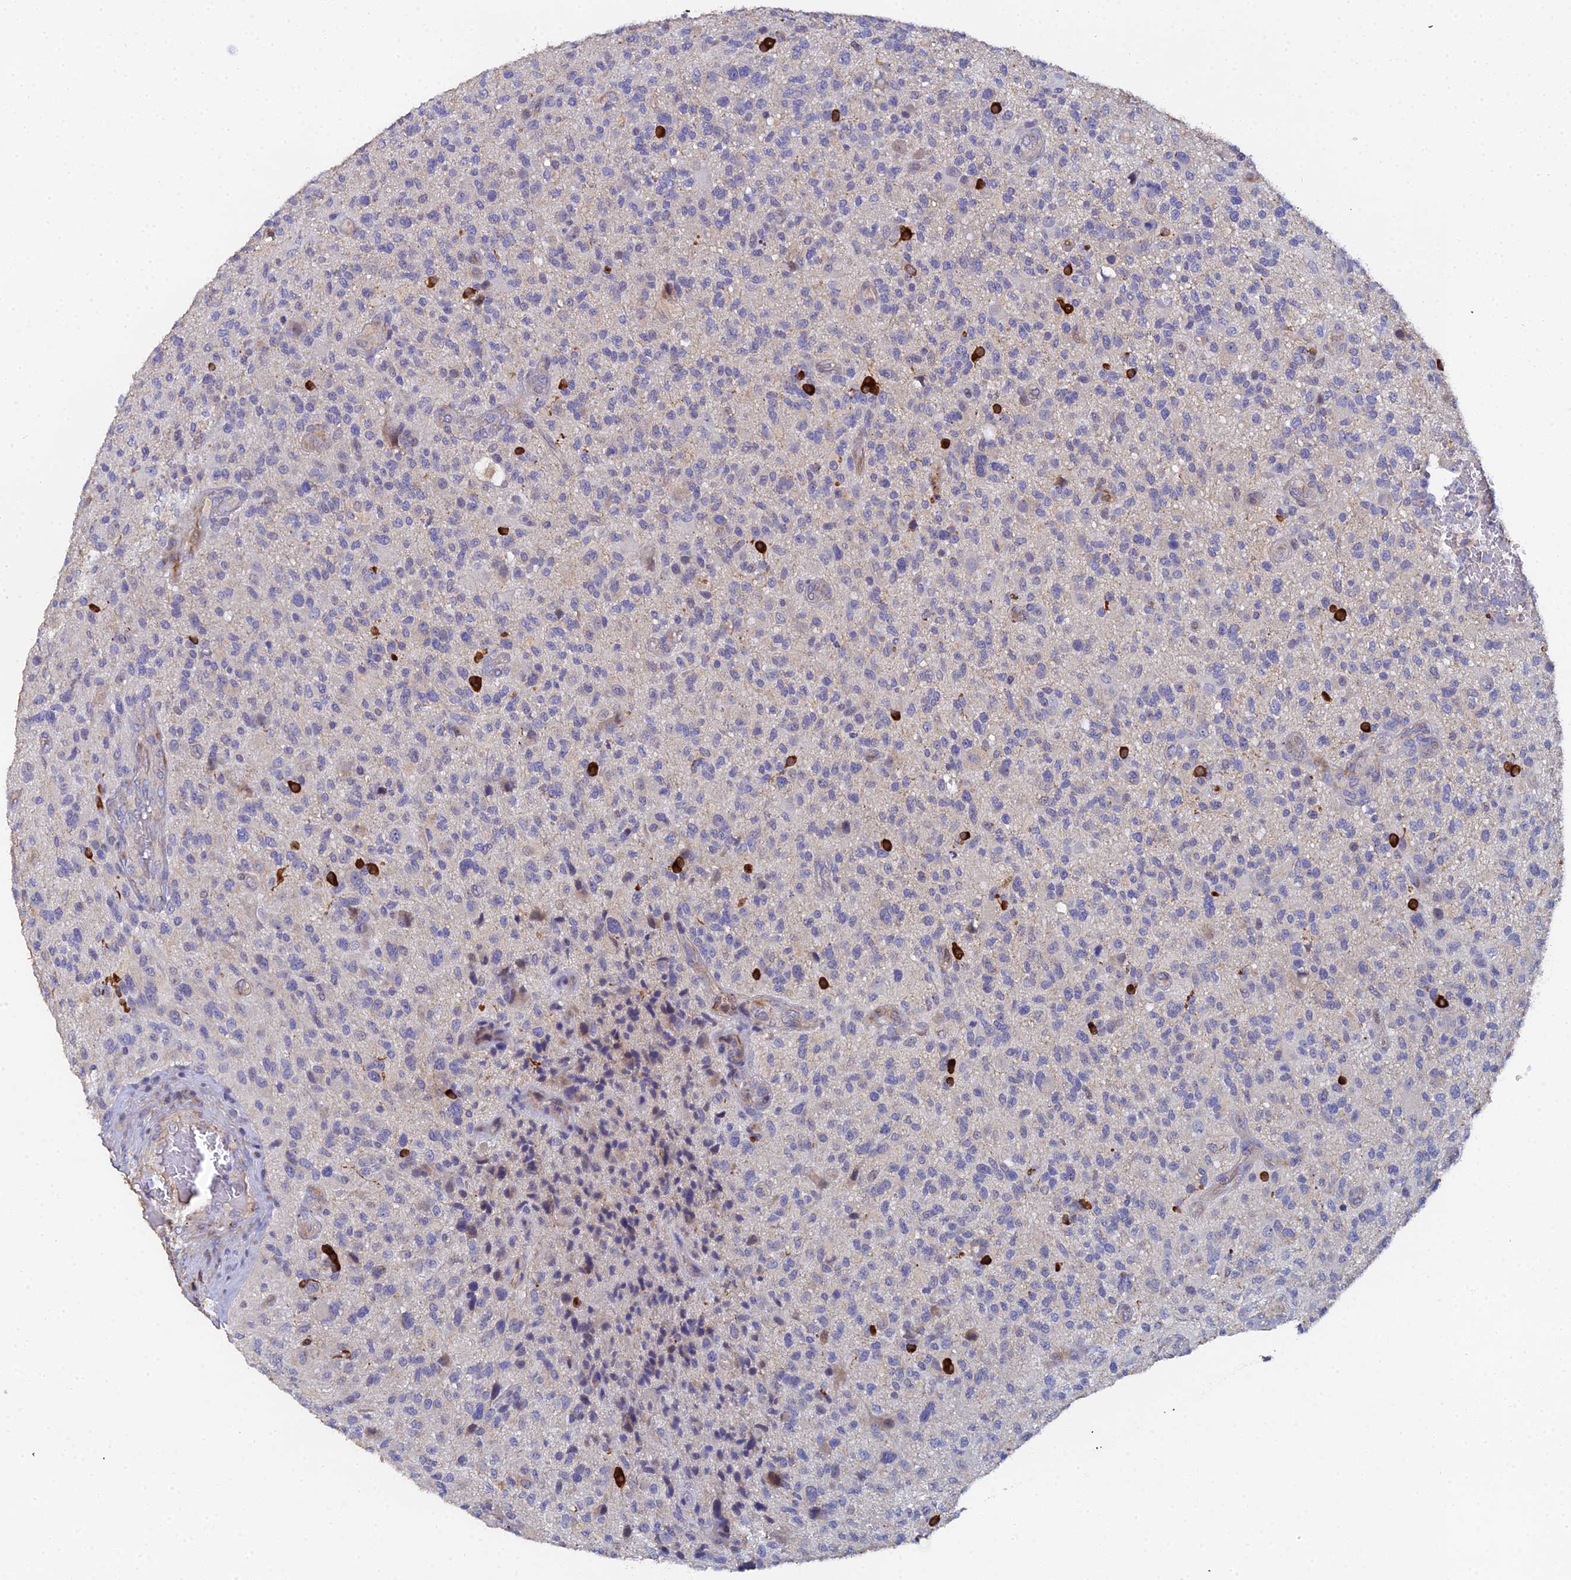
{"staining": {"intensity": "negative", "quantity": "none", "location": "none"}, "tissue": "glioma", "cell_type": "Tumor cells", "image_type": "cancer", "snomed": [{"axis": "morphology", "description": "Glioma, malignant, High grade"}, {"axis": "topography", "description": "Brain"}], "caption": "Malignant glioma (high-grade) stained for a protein using immunohistochemistry (IHC) reveals no positivity tumor cells.", "gene": "ENSG00000268674", "patient": {"sex": "male", "age": 47}}